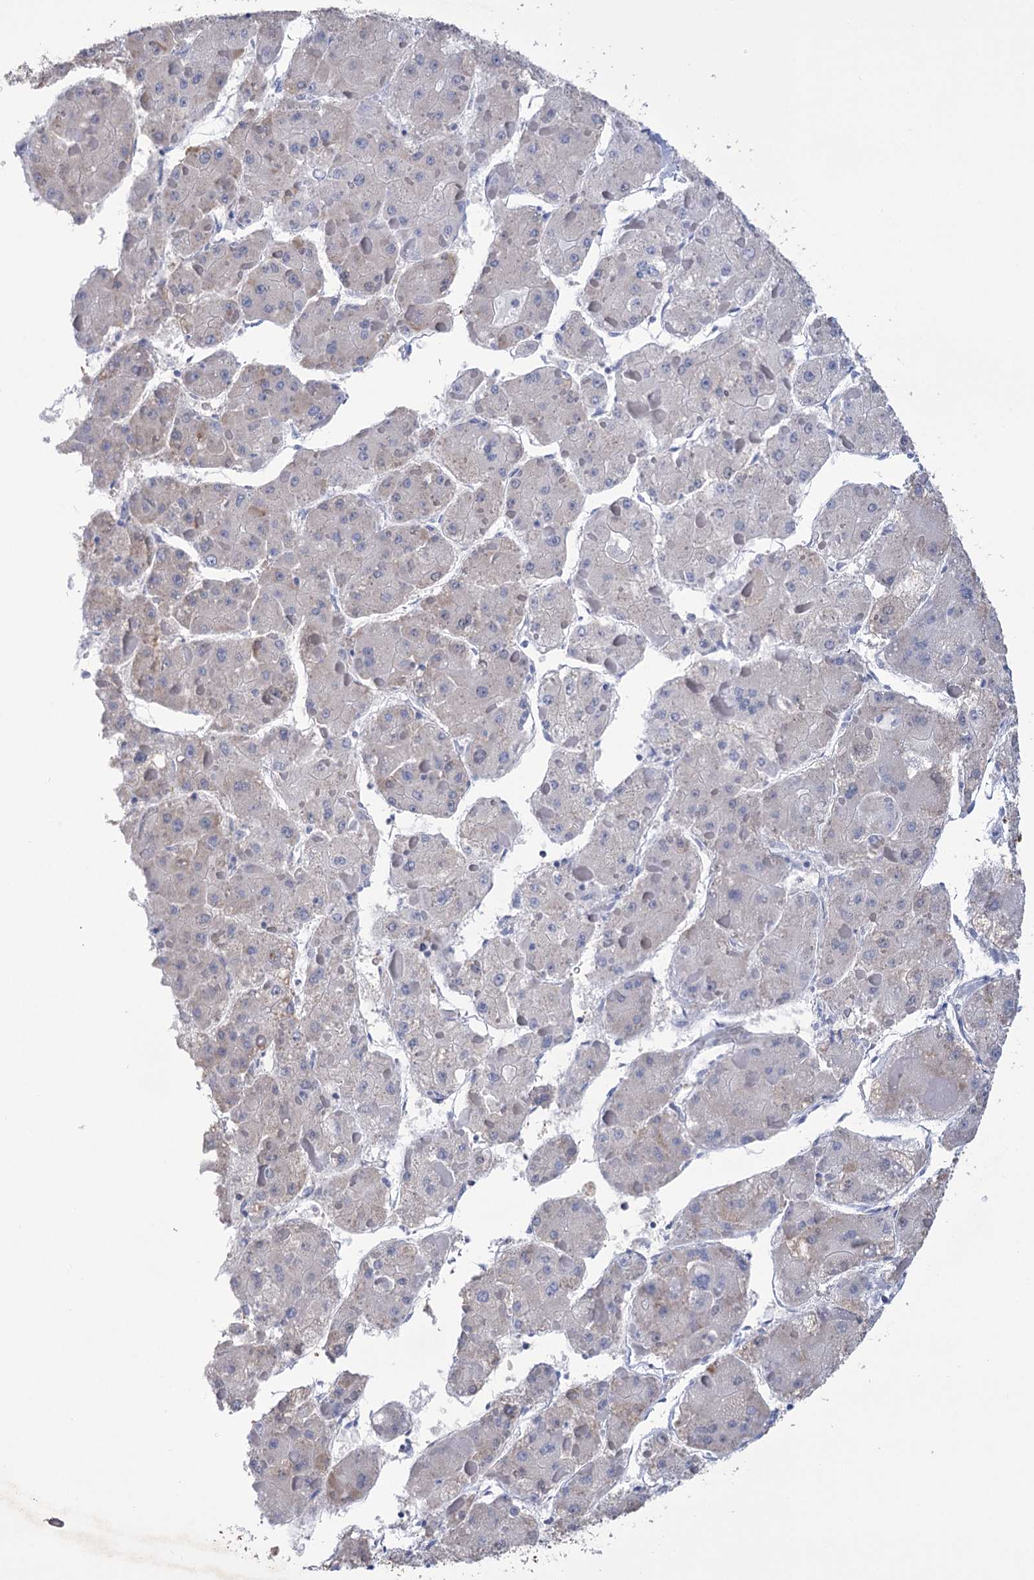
{"staining": {"intensity": "negative", "quantity": "none", "location": "none"}, "tissue": "liver cancer", "cell_type": "Tumor cells", "image_type": "cancer", "snomed": [{"axis": "morphology", "description": "Carcinoma, Hepatocellular, NOS"}, {"axis": "topography", "description": "Liver"}], "caption": "Immunohistochemistry (IHC) image of human liver cancer (hepatocellular carcinoma) stained for a protein (brown), which displays no staining in tumor cells. Nuclei are stained in blue.", "gene": "NFU1", "patient": {"sex": "female", "age": 73}}